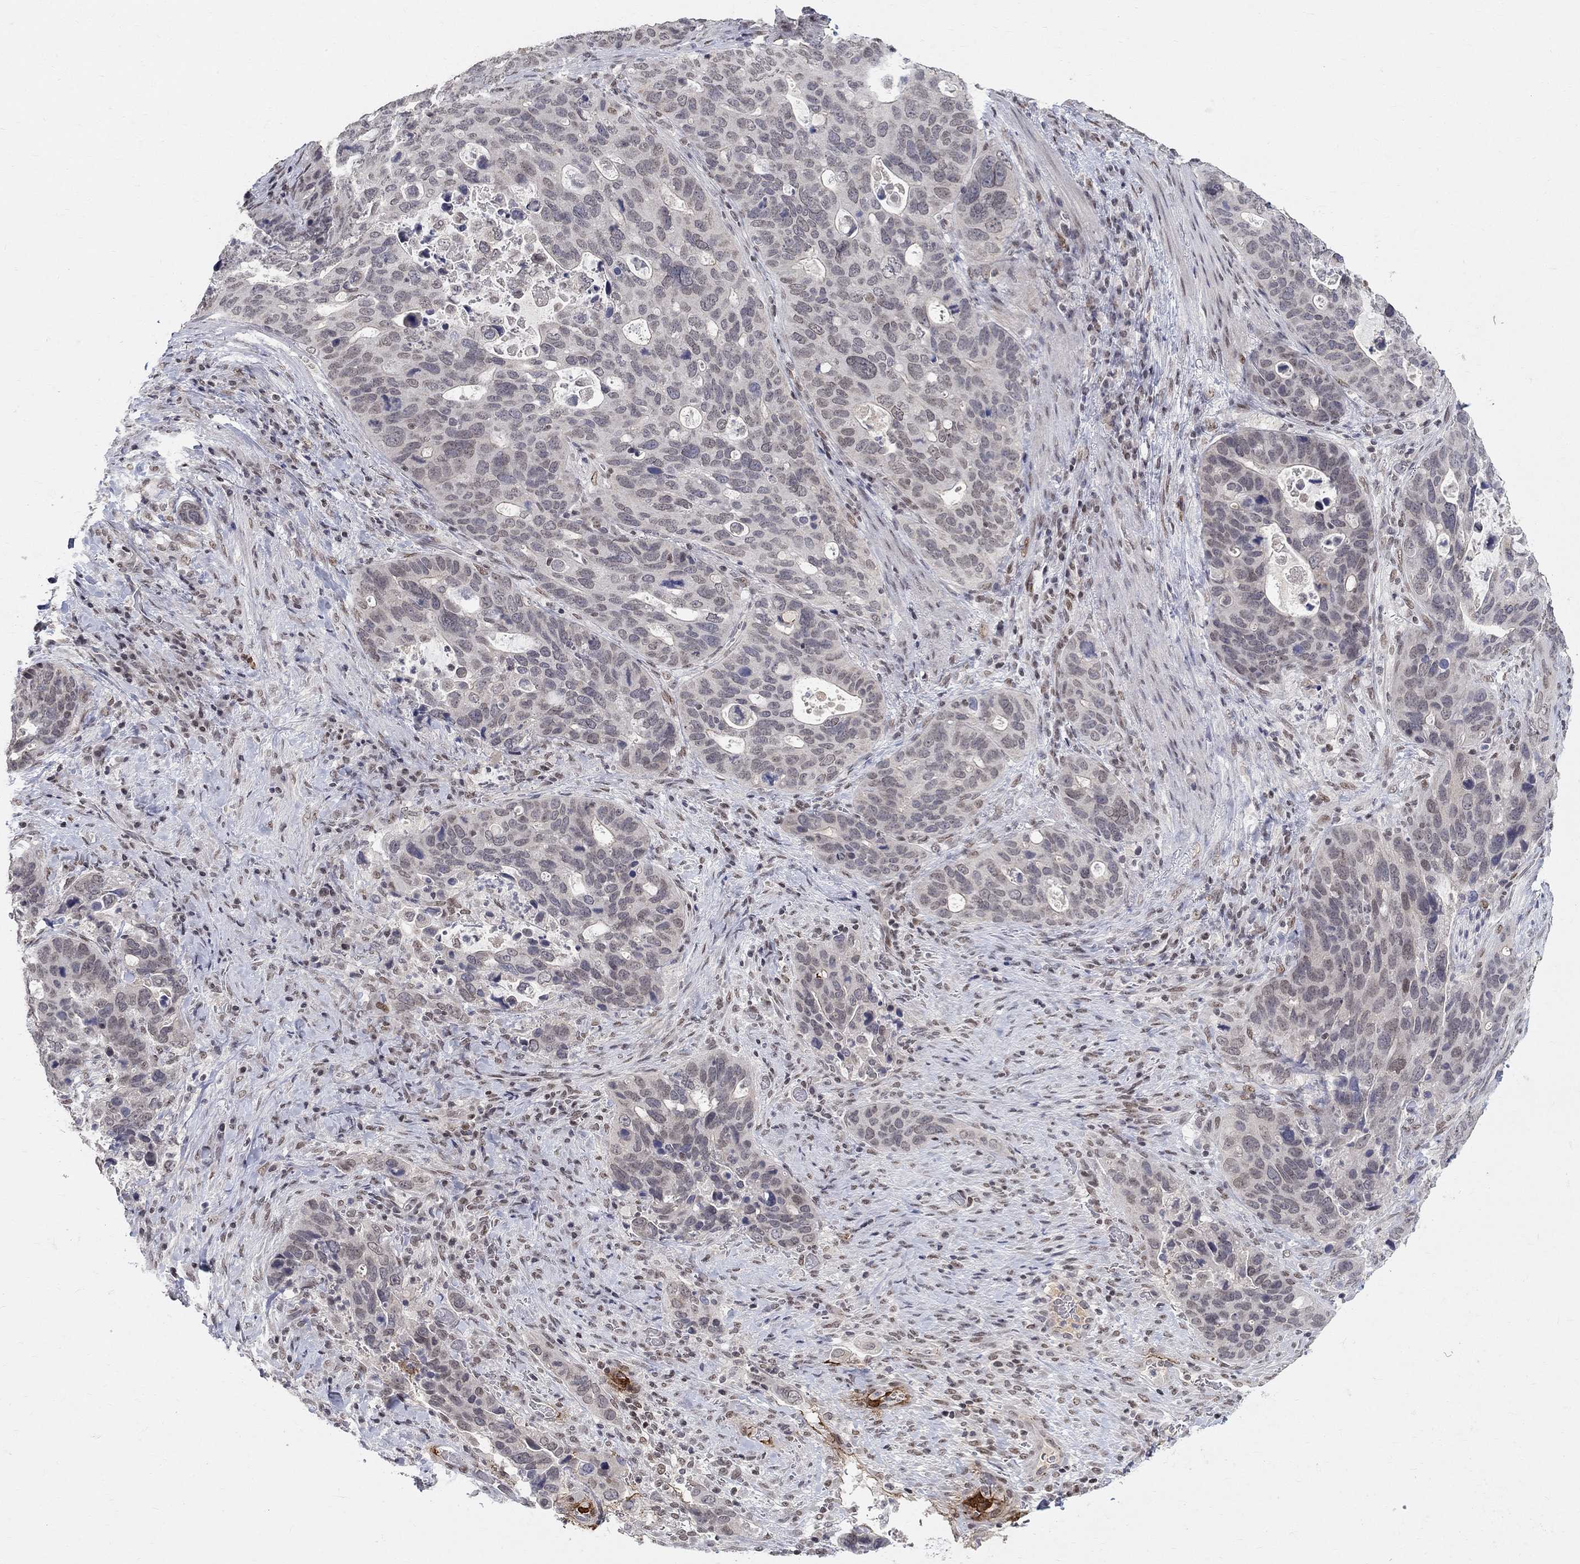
{"staining": {"intensity": "negative", "quantity": "none", "location": "none"}, "tissue": "stomach cancer", "cell_type": "Tumor cells", "image_type": "cancer", "snomed": [{"axis": "morphology", "description": "Adenocarcinoma, NOS"}, {"axis": "topography", "description": "Stomach"}], "caption": "An immunohistochemistry (IHC) micrograph of stomach cancer (adenocarcinoma) is shown. There is no staining in tumor cells of stomach cancer (adenocarcinoma). (Brightfield microscopy of DAB immunohistochemistry at high magnification).", "gene": "KLF12", "patient": {"sex": "male", "age": 54}}